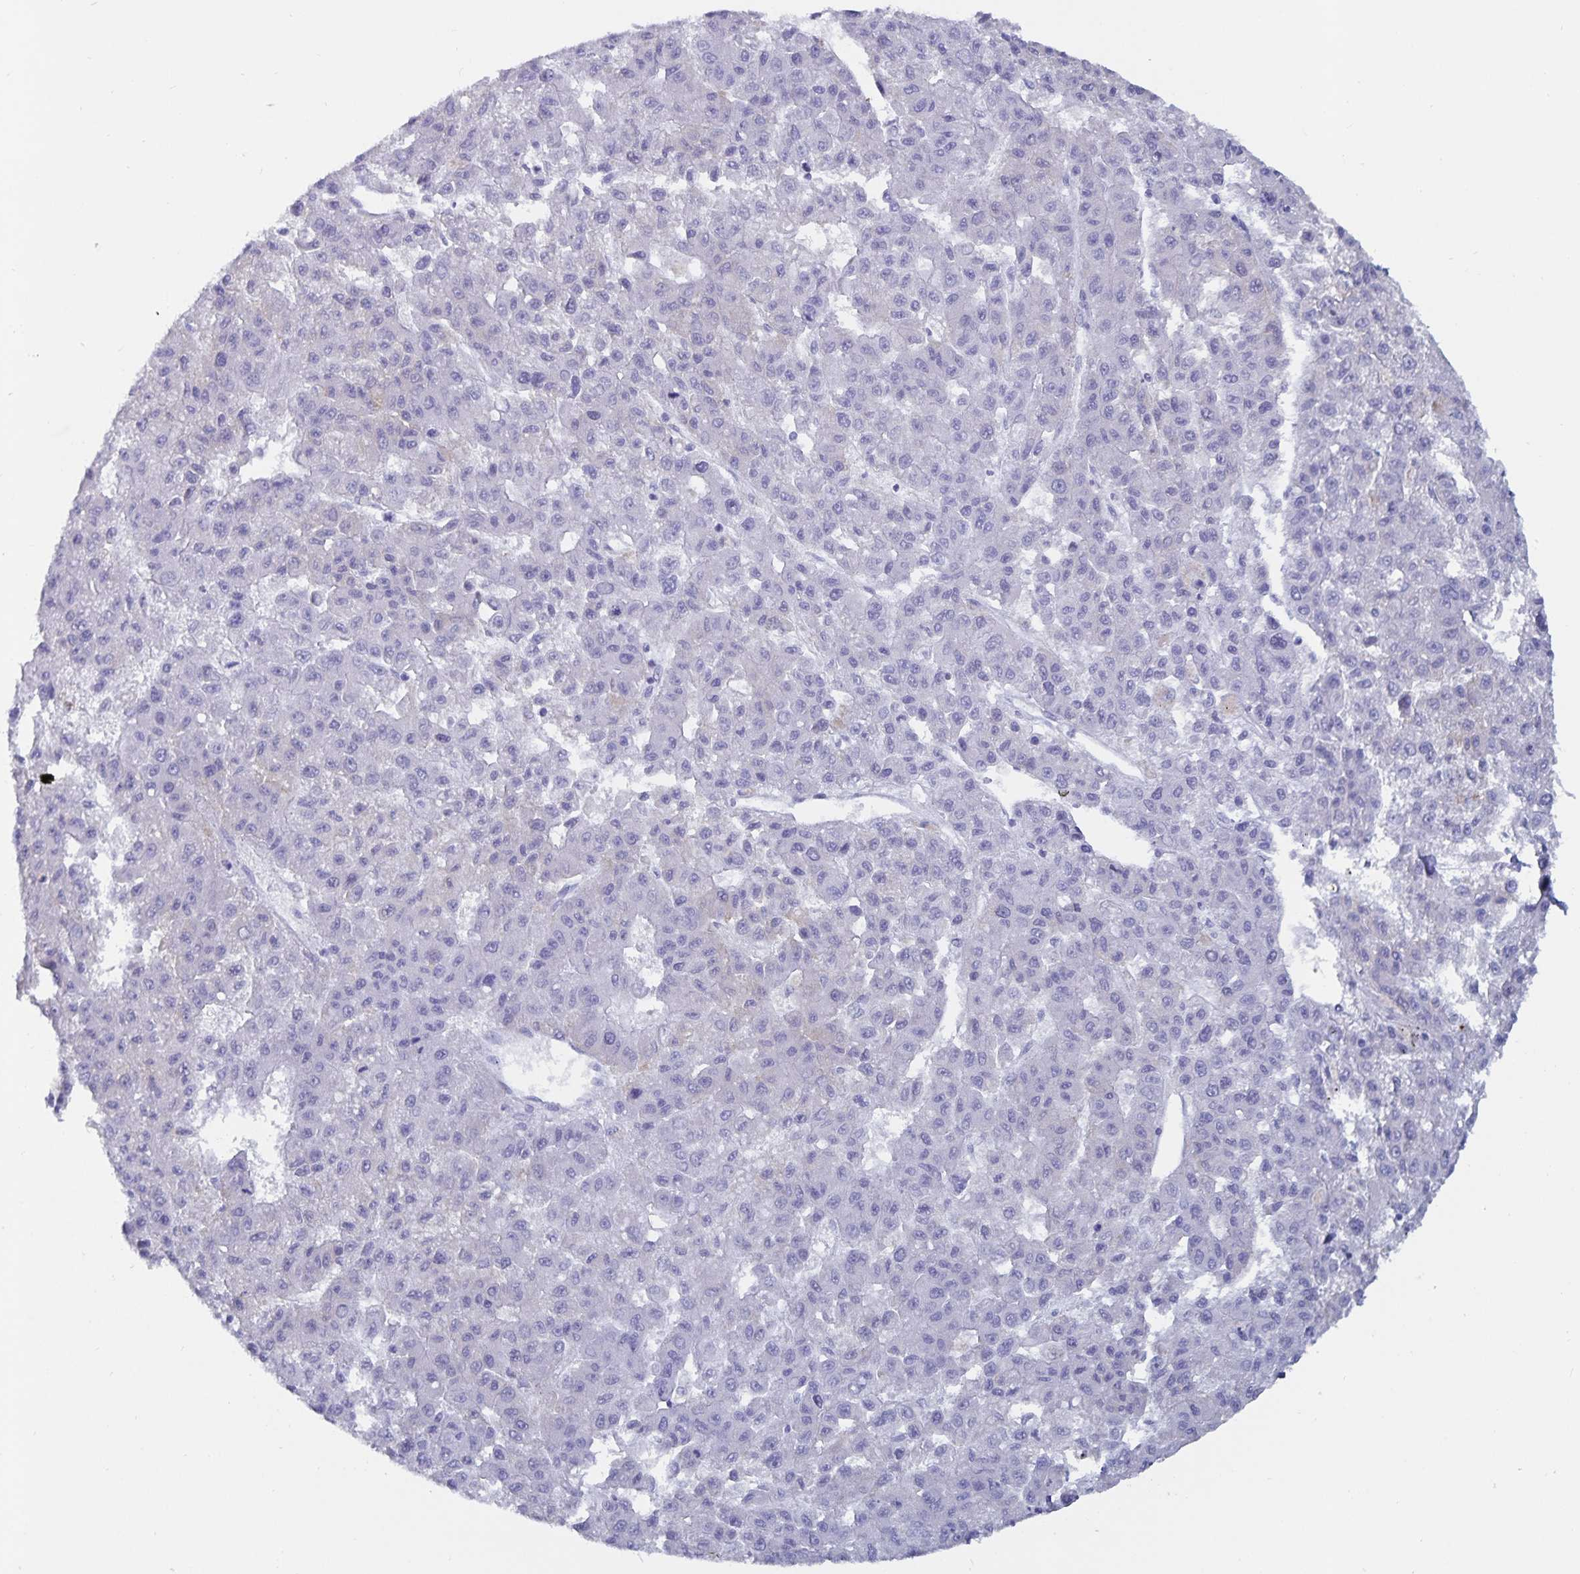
{"staining": {"intensity": "negative", "quantity": "none", "location": "none"}, "tissue": "liver cancer", "cell_type": "Tumor cells", "image_type": "cancer", "snomed": [{"axis": "morphology", "description": "Carcinoma, Hepatocellular, NOS"}, {"axis": "topography", "description": "Liver"}], "caption": "An image of liver hepatocellular carcinoma stained for a protein shows no brown staining in tumor cells.", "gene": "C19orf73", "patient": {"sex": "male", "age": 70}}